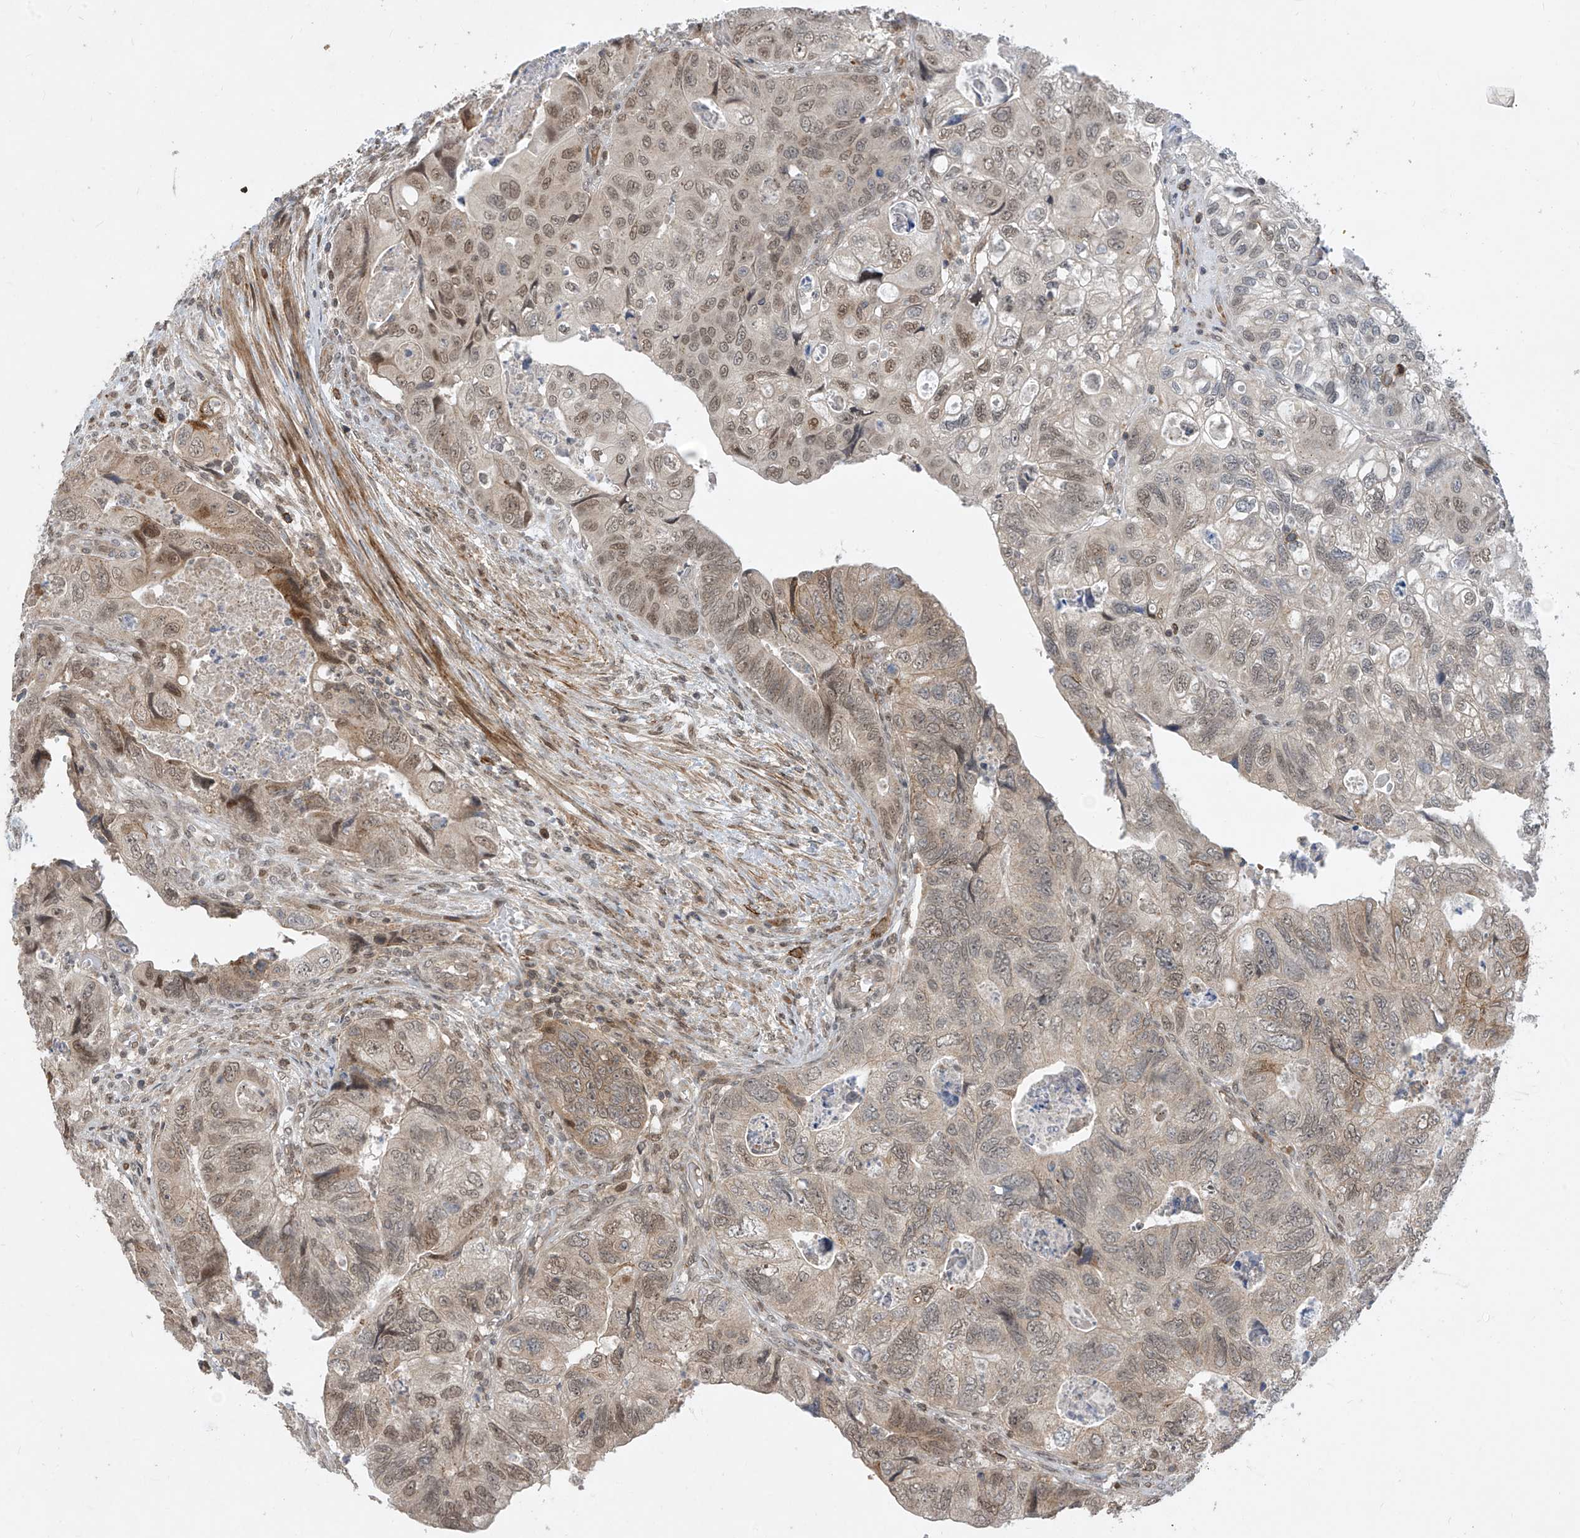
{"staining": {"intensity": "moderate", "quantity": ">75%", "location": "nuclear"}, "tissue": "colorectal cancer", "cell_type": "Tumor cells", "image_type": "cancer", "snomed": [{"axis": "morphology", "description": "Adenocarcinoma, NOS"}, {"axis": "topography", "description": "Rectum"}], "caption": "Immunohistochemical staining of human colorectal cancer reveals moderate nuclear protein positivity in approximately >75% of tumor cells.", "gene": "LAGE3", "patient": {"sex": "male", "age": 63}}